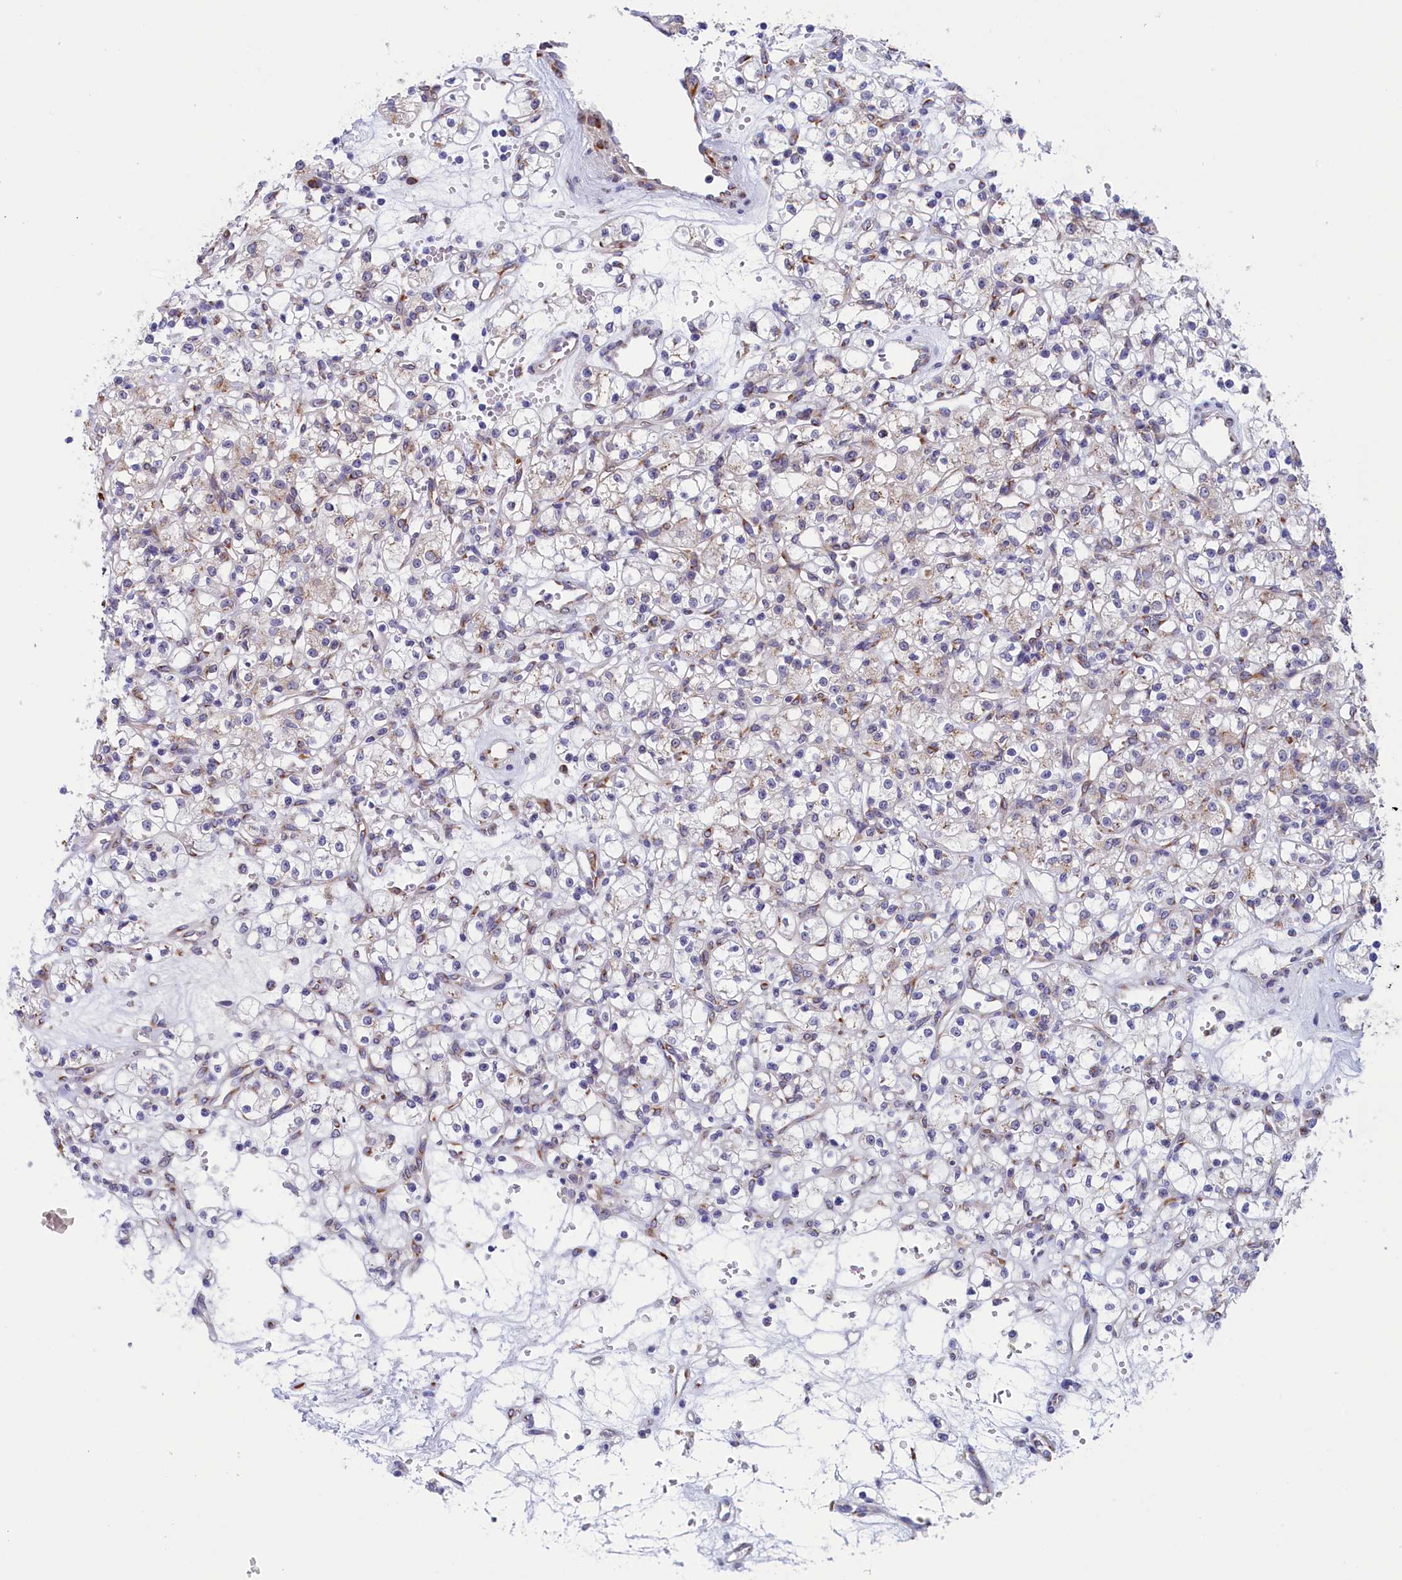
{"staining": {"intensity": "weak", "quantity": "<25%", "location": "cytoplasmic/membranous"}, "tissue": "renal cancer", "cell_type": "Tumor cells", "image_type": "cancer", "snomed": [{"axis": "morphology", "description": "Adenocarcinoma, NOS"}, {"axis": "topography", "description": "Kidney"}], "caption": "An image of renal cancer stained for a protein demonstrates no brown staining in tumor cells. (DAB (3,3'-diaminobenzidine) immunohistochemistry (IHC), high magnification).", "gene": "CCDC68", "patient": {"sex": "female", "age": 59}}